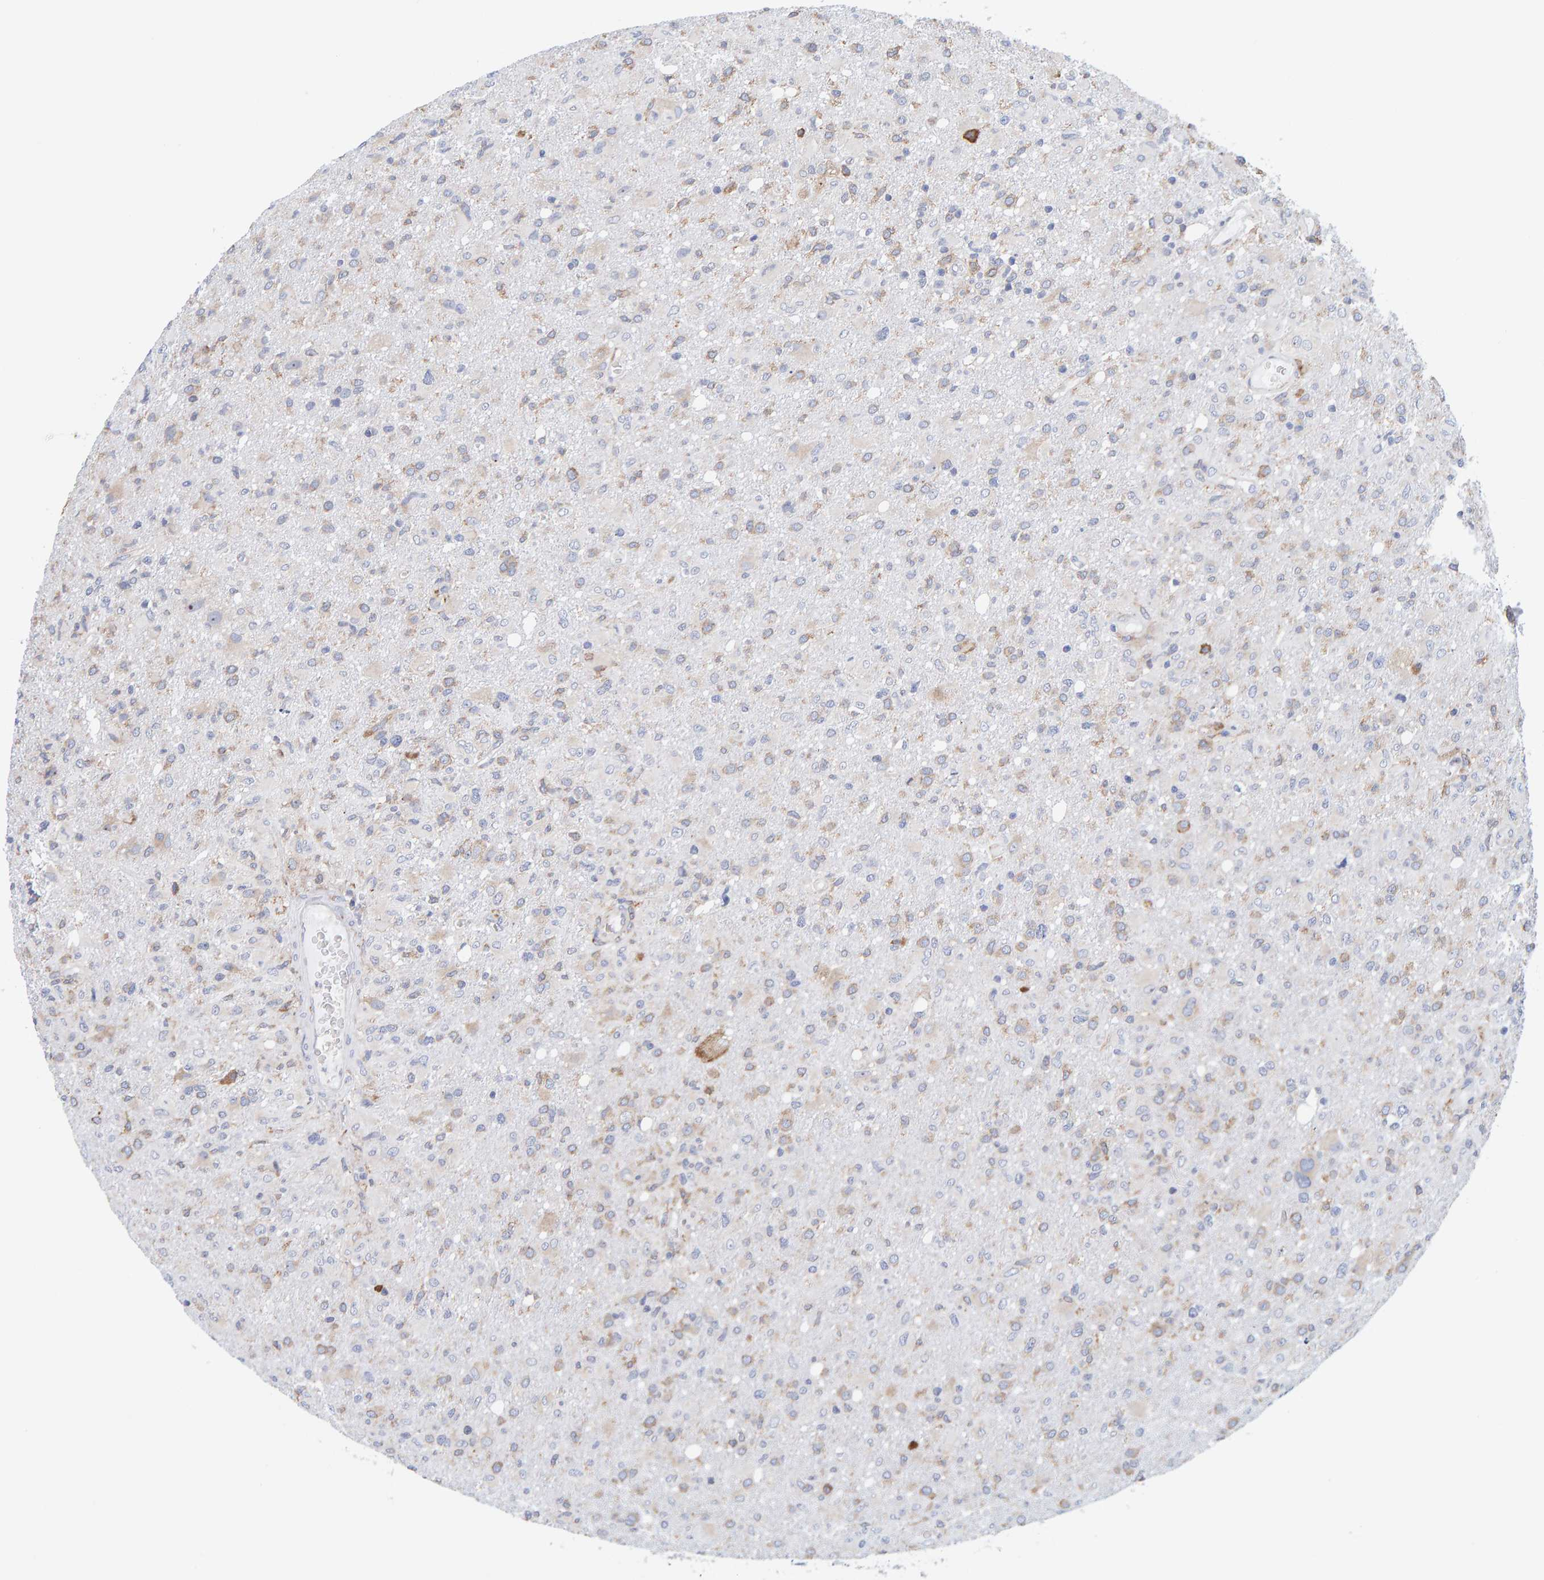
{"staining": {"intensity": "weak", "quantity": ">75%", "location": "cytoplasmic/membranous"}, "tissue": "glioma", "cell_type": "Tumor cells", "image_type": "cancer", "snomed": [{"axis": "morphology", "description": "Glioma, malignant, High grade"}, {"axis": "topography", "description": "Brain"}], "caption": "The image shows staining of malignant glioma (high-grade), revealing weak cytoplasmic/membranous protein expression (brown color) within tumor cells.", "gene": "SGPL1", "patient": {"sex": "female", "age": 57}}